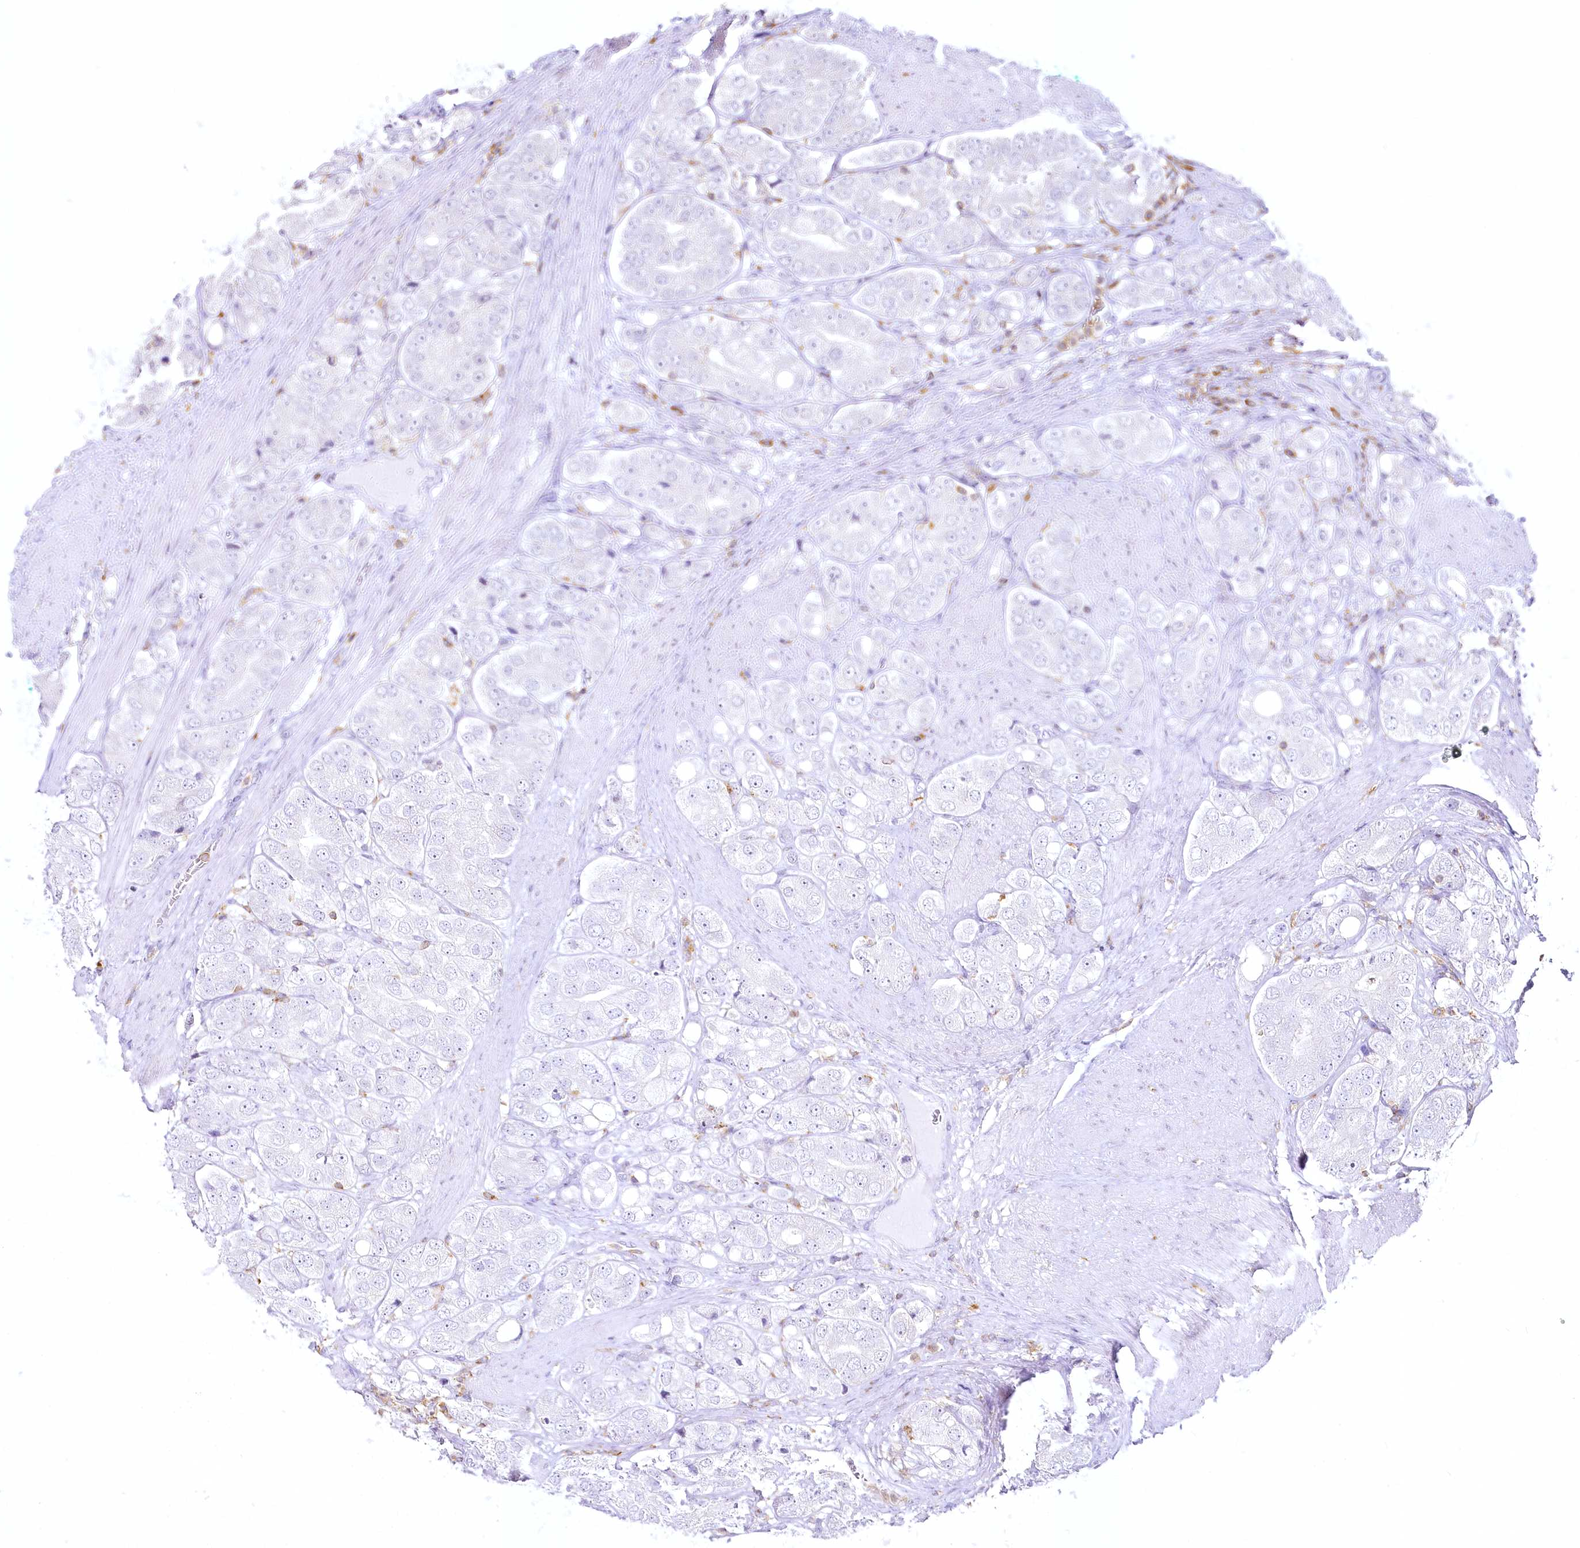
{"staining": {"intensity": "negative", "quantity": "none", "location": "none"}, "tissue": "prostate cancer", "cell_type": "Tumor cells", "image_type": "cancer", "snomed": [{"axis": "morphology", "description": "Adenocarcinoma, High grade"}, {"axis": "topography", "description": "Prostate"}], "caption": "High magnification brightfield microscopy of prostate cancer stained with DAB (brown) and counterstained with hematoxylin (blue): tumor cells show no significant positivity.", "gene": "DOCK2", "patient": {"sex": "male", "age": 50}}